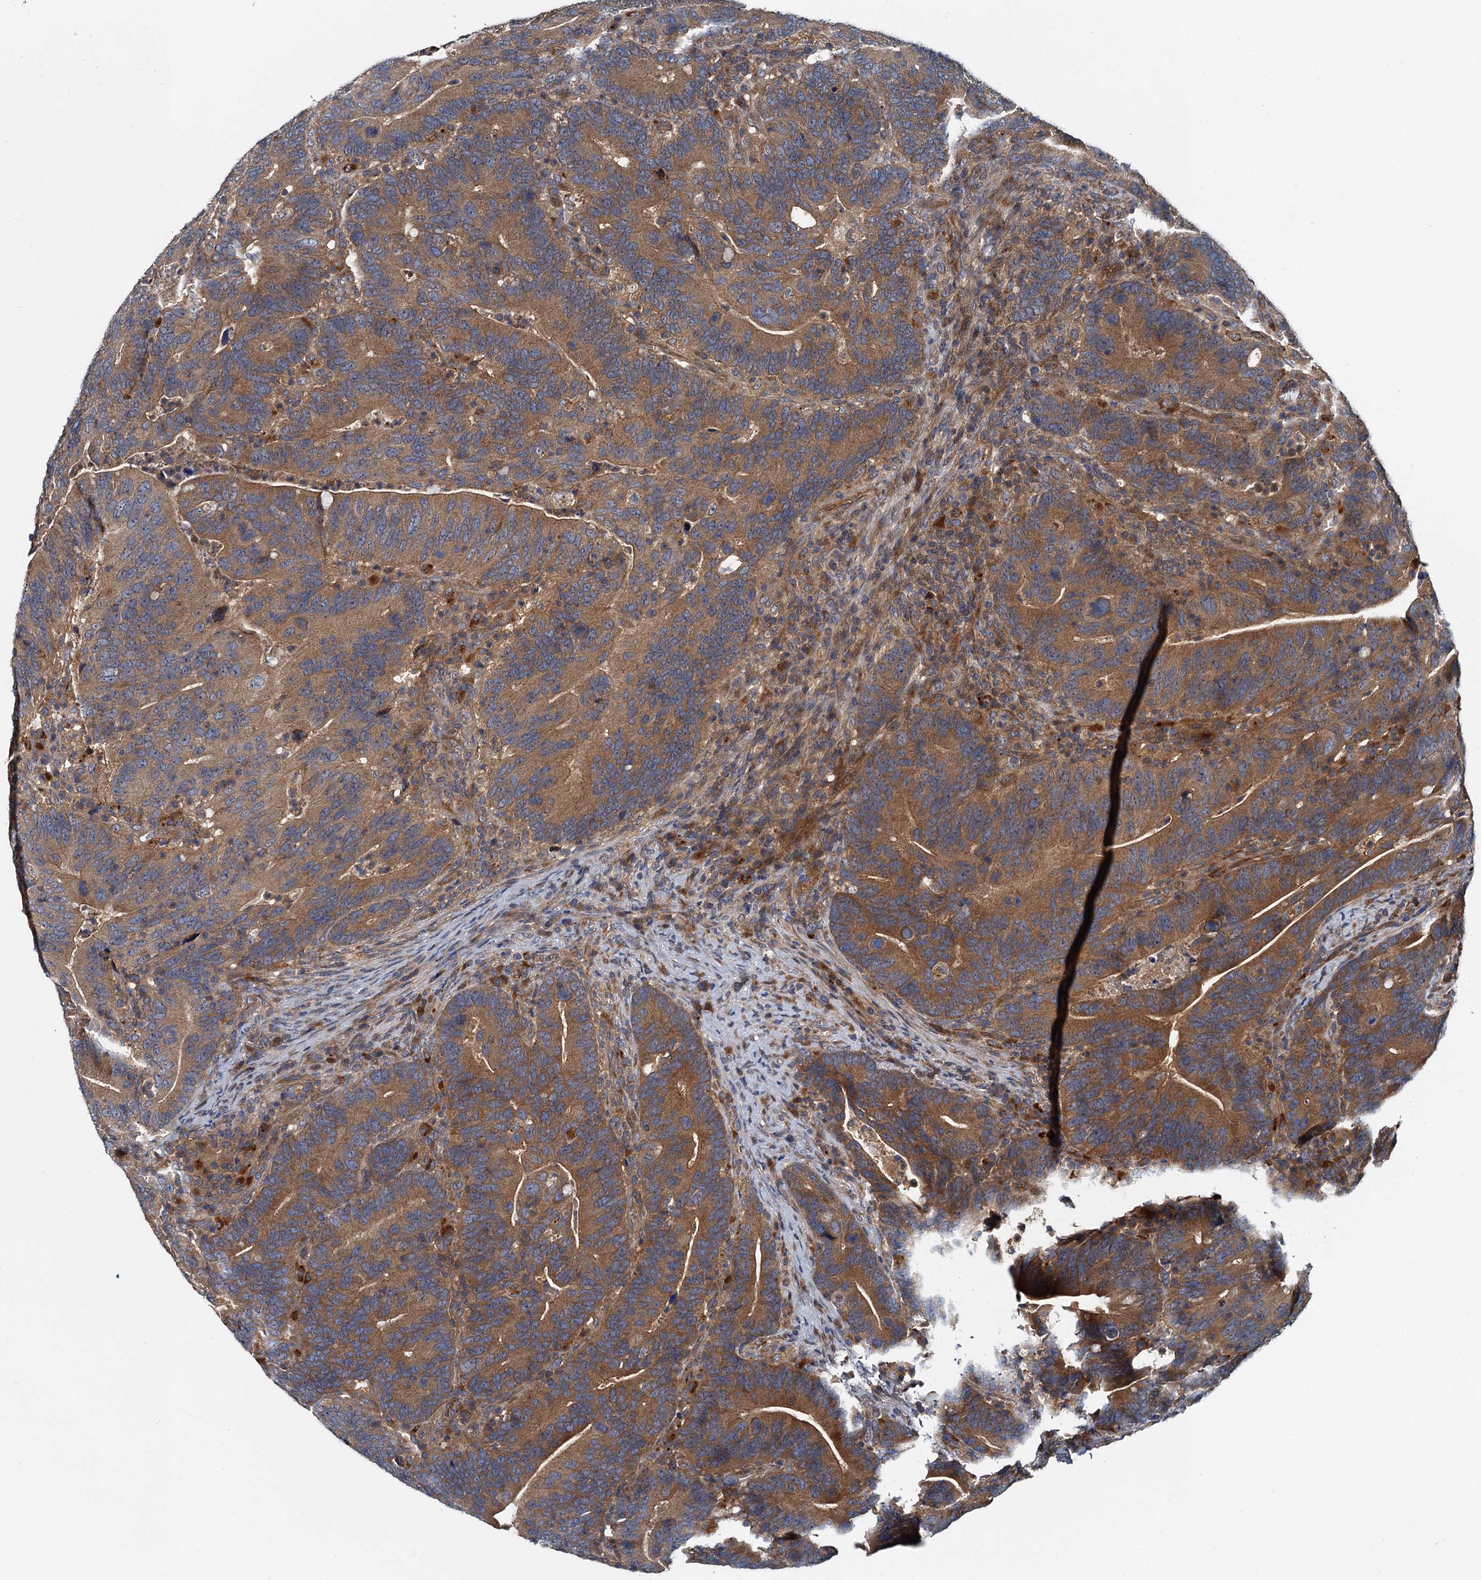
{"staining": {"intensity": "moderate", "quantity": ">75%", "location": "cytoplasmic/membranous"}, "tissue": "colorectal cancer", "cell_type": "Tumor cells", "image_type": "cancer", "snomed": [{"axis": "morphology", "description": "Adenocarcinoma, NOS"}, {"axis": "topography", "description": "Colon"}], "caption": "Colorectal adenocarcinoma stained with a brown dye demonstrates moderate cytoplasmic/membranous positive positivity in approximately >75% of tumor cells.", "gene": "EFL1", "patient": {"sex": "female", "age": 66}}